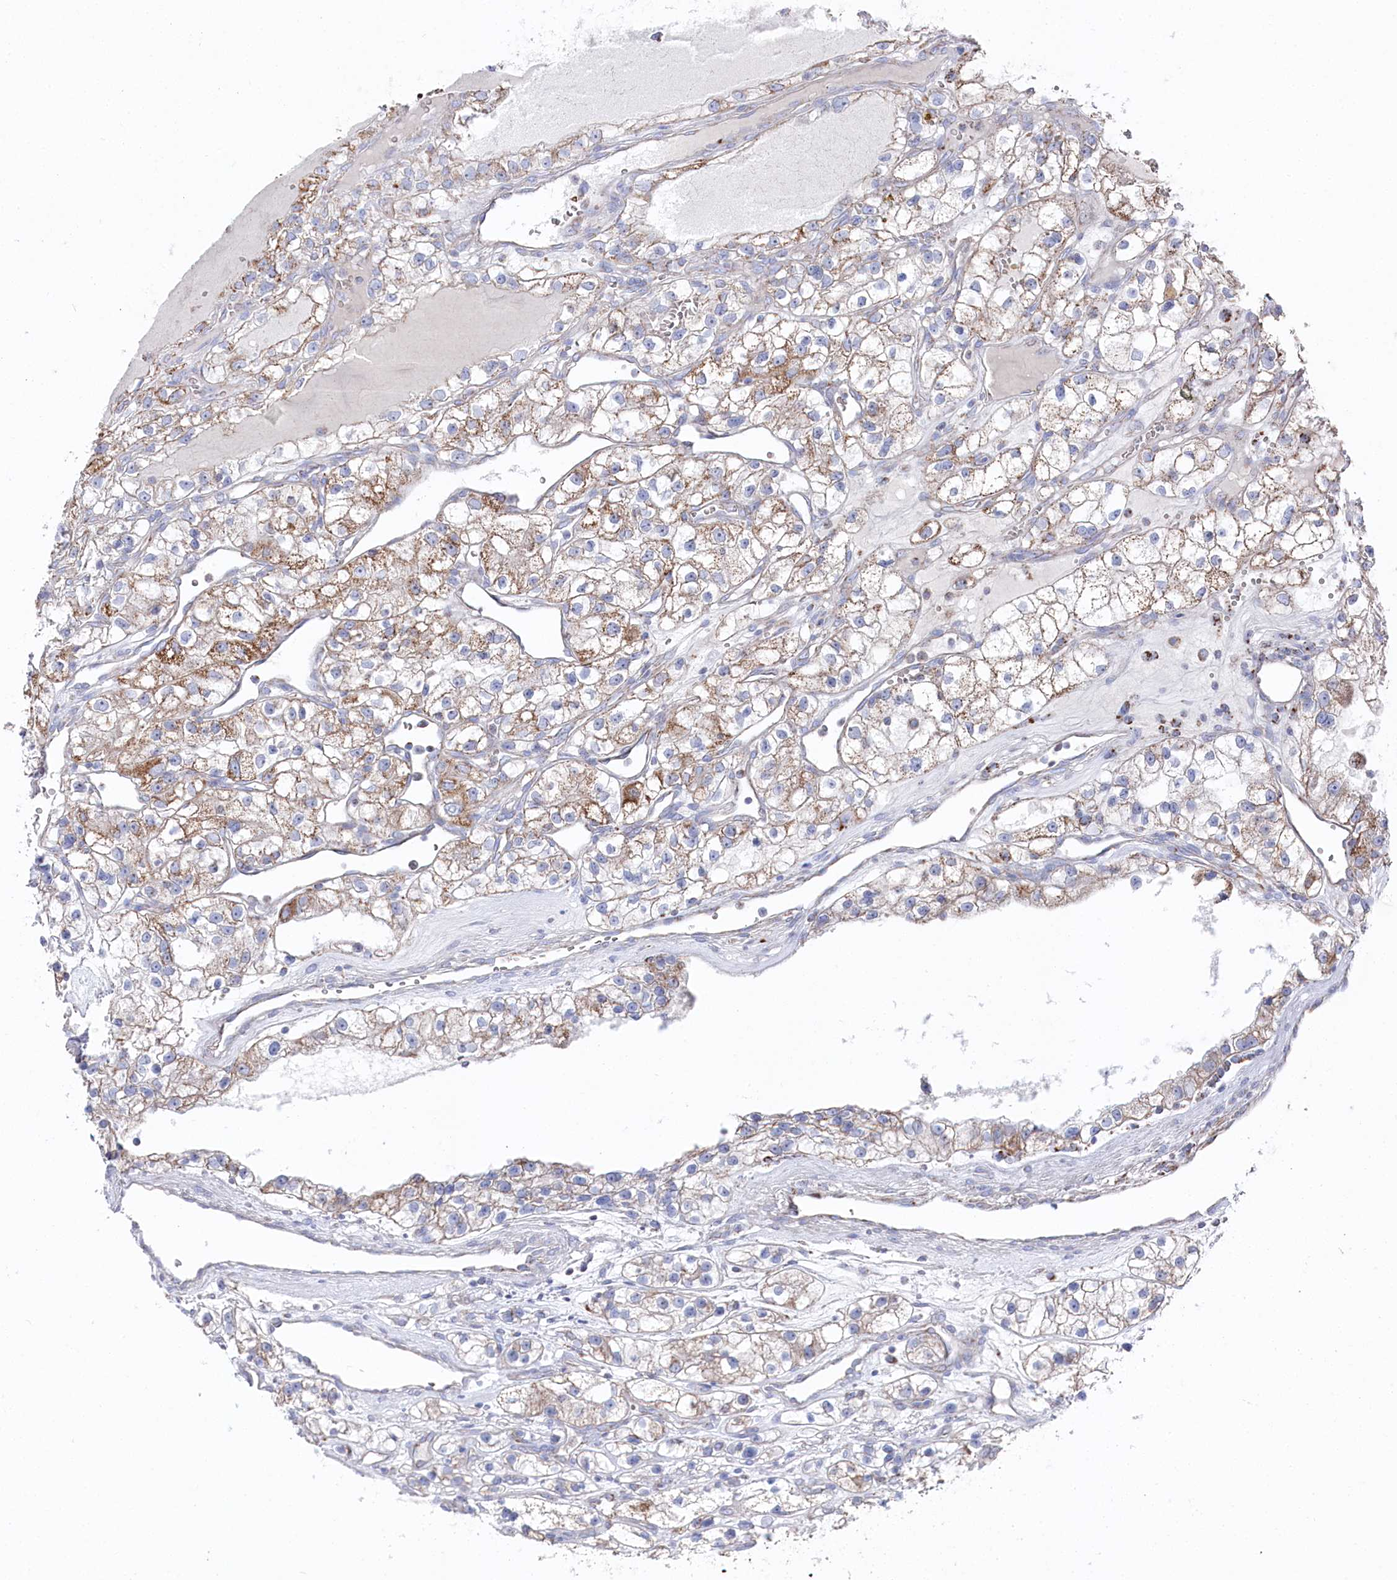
{"staining": {"intensity": "moderate", "quantity": "25%-75%", "location": "cytoplasmic/membranous"}, "tissue": "renal cancer", "cell_type": "Tumor cells", "image_type": "cancer", "snomed": [{"axis": "morphology", "description": "Adenocarcinoma, NOS"}, {"axis": "topography", "description": "Kidney"}], "caption": "Immunohistochemistry of renal cancer (adenocarcinoma) demonstrates medium levels of moderate cytoplasmic/membranous positivity in about 25%-75% of tumor cells. (DAB (3,3'-diaminobenzidine) IHC with brightfield microscopy, high magnification).", "gene": "GLS2", "patient": {"sex": "female", "age": 57}}